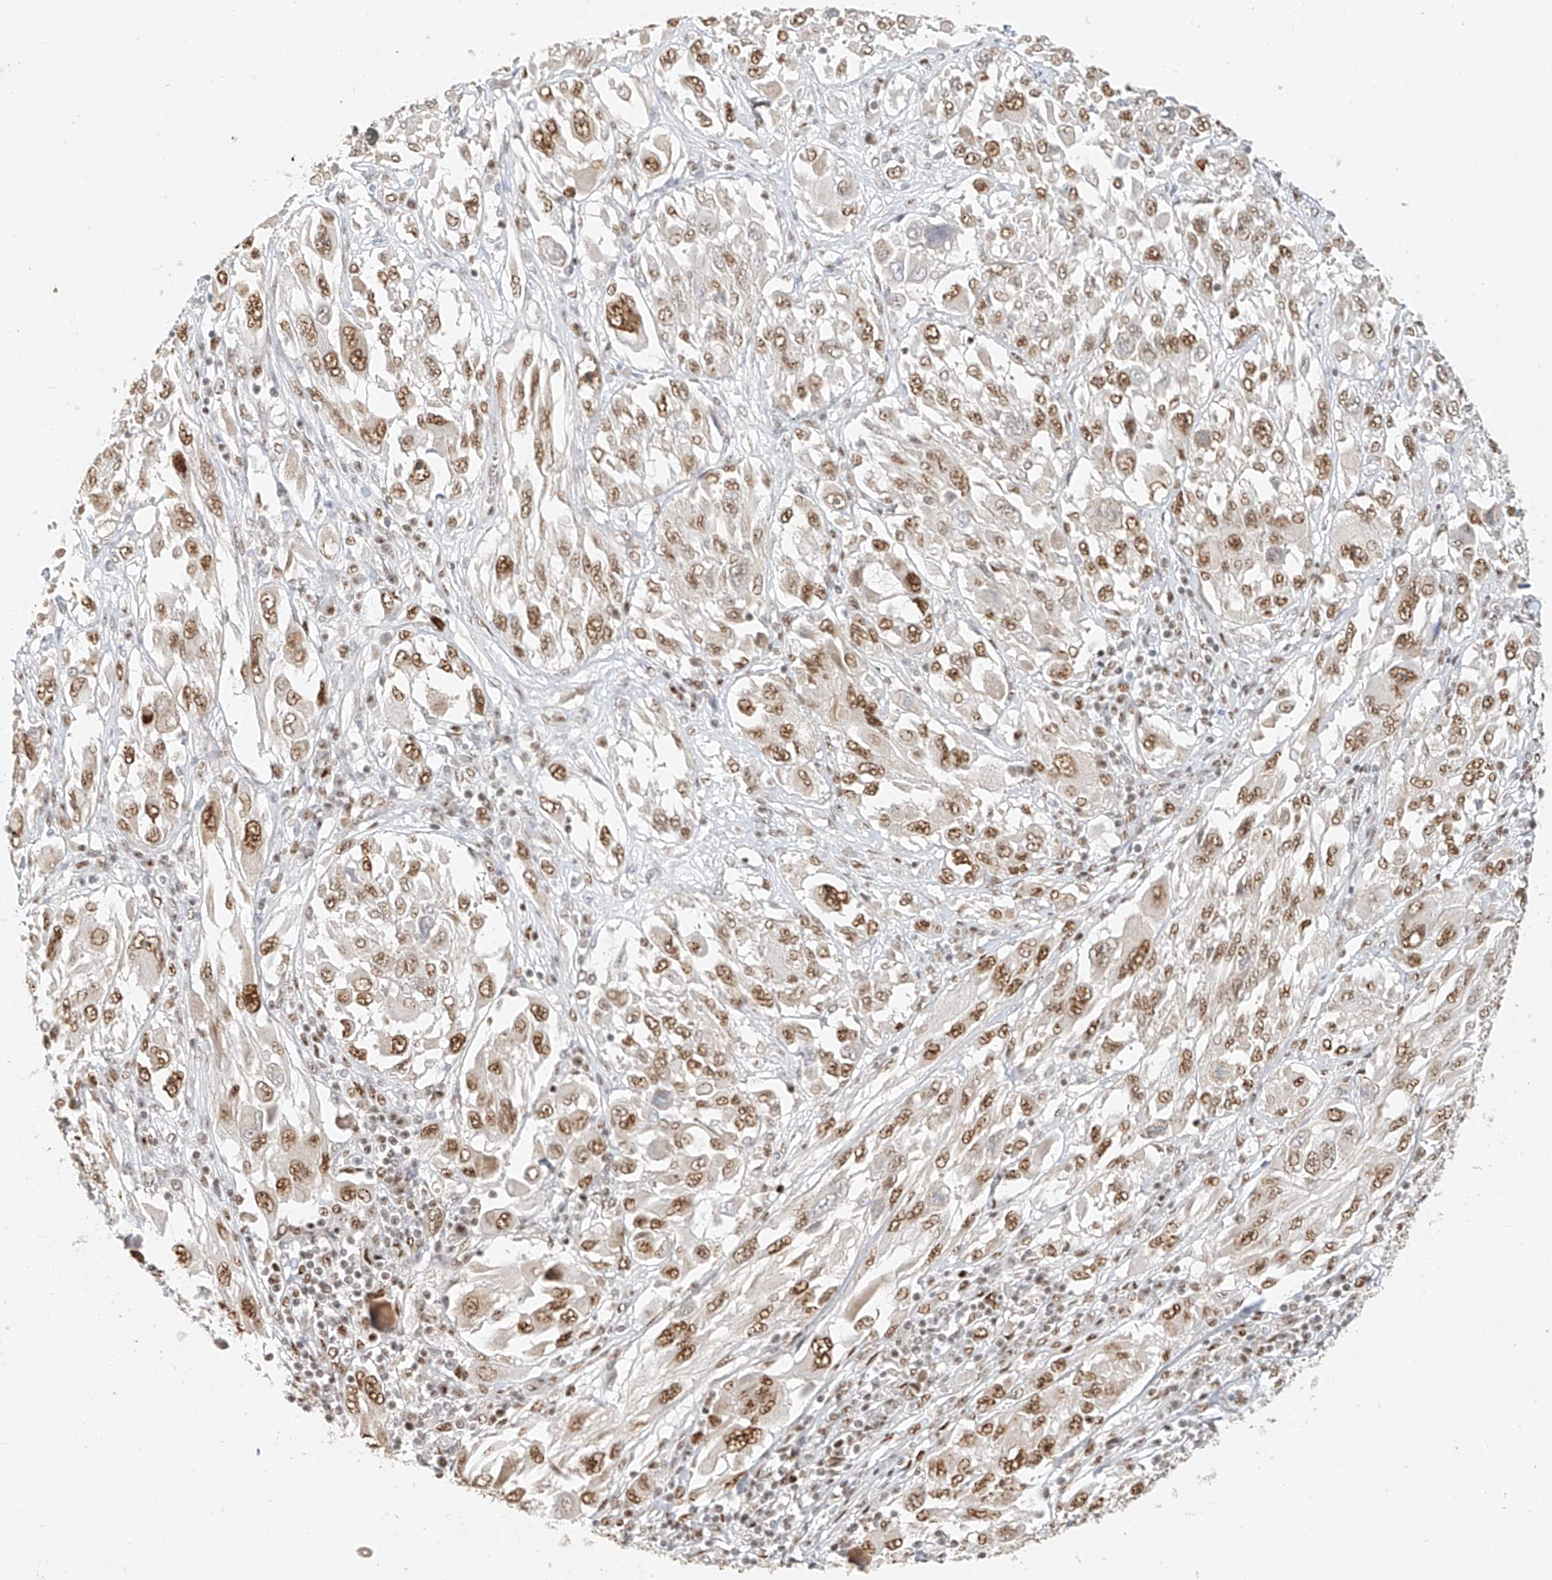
{"staining": {"intensity": "moderate", "quantity": ">75%", "location": "nuclear"}, "tissue": "melanoma", "cell_type": "Tumor cells", "image_type": "cancer", "snomed": [{"axis": "morphology", "description": "Malignant melanoma, NOS"}, {"axis": "topography", "description": "Skin"}], "caption": "A micrograph of human melanoma stained for a protein shows moderate nuclear brown staining in tumor cells.", "gene": "CXorf58", "patient": {"sex": "female", "age": 91}}